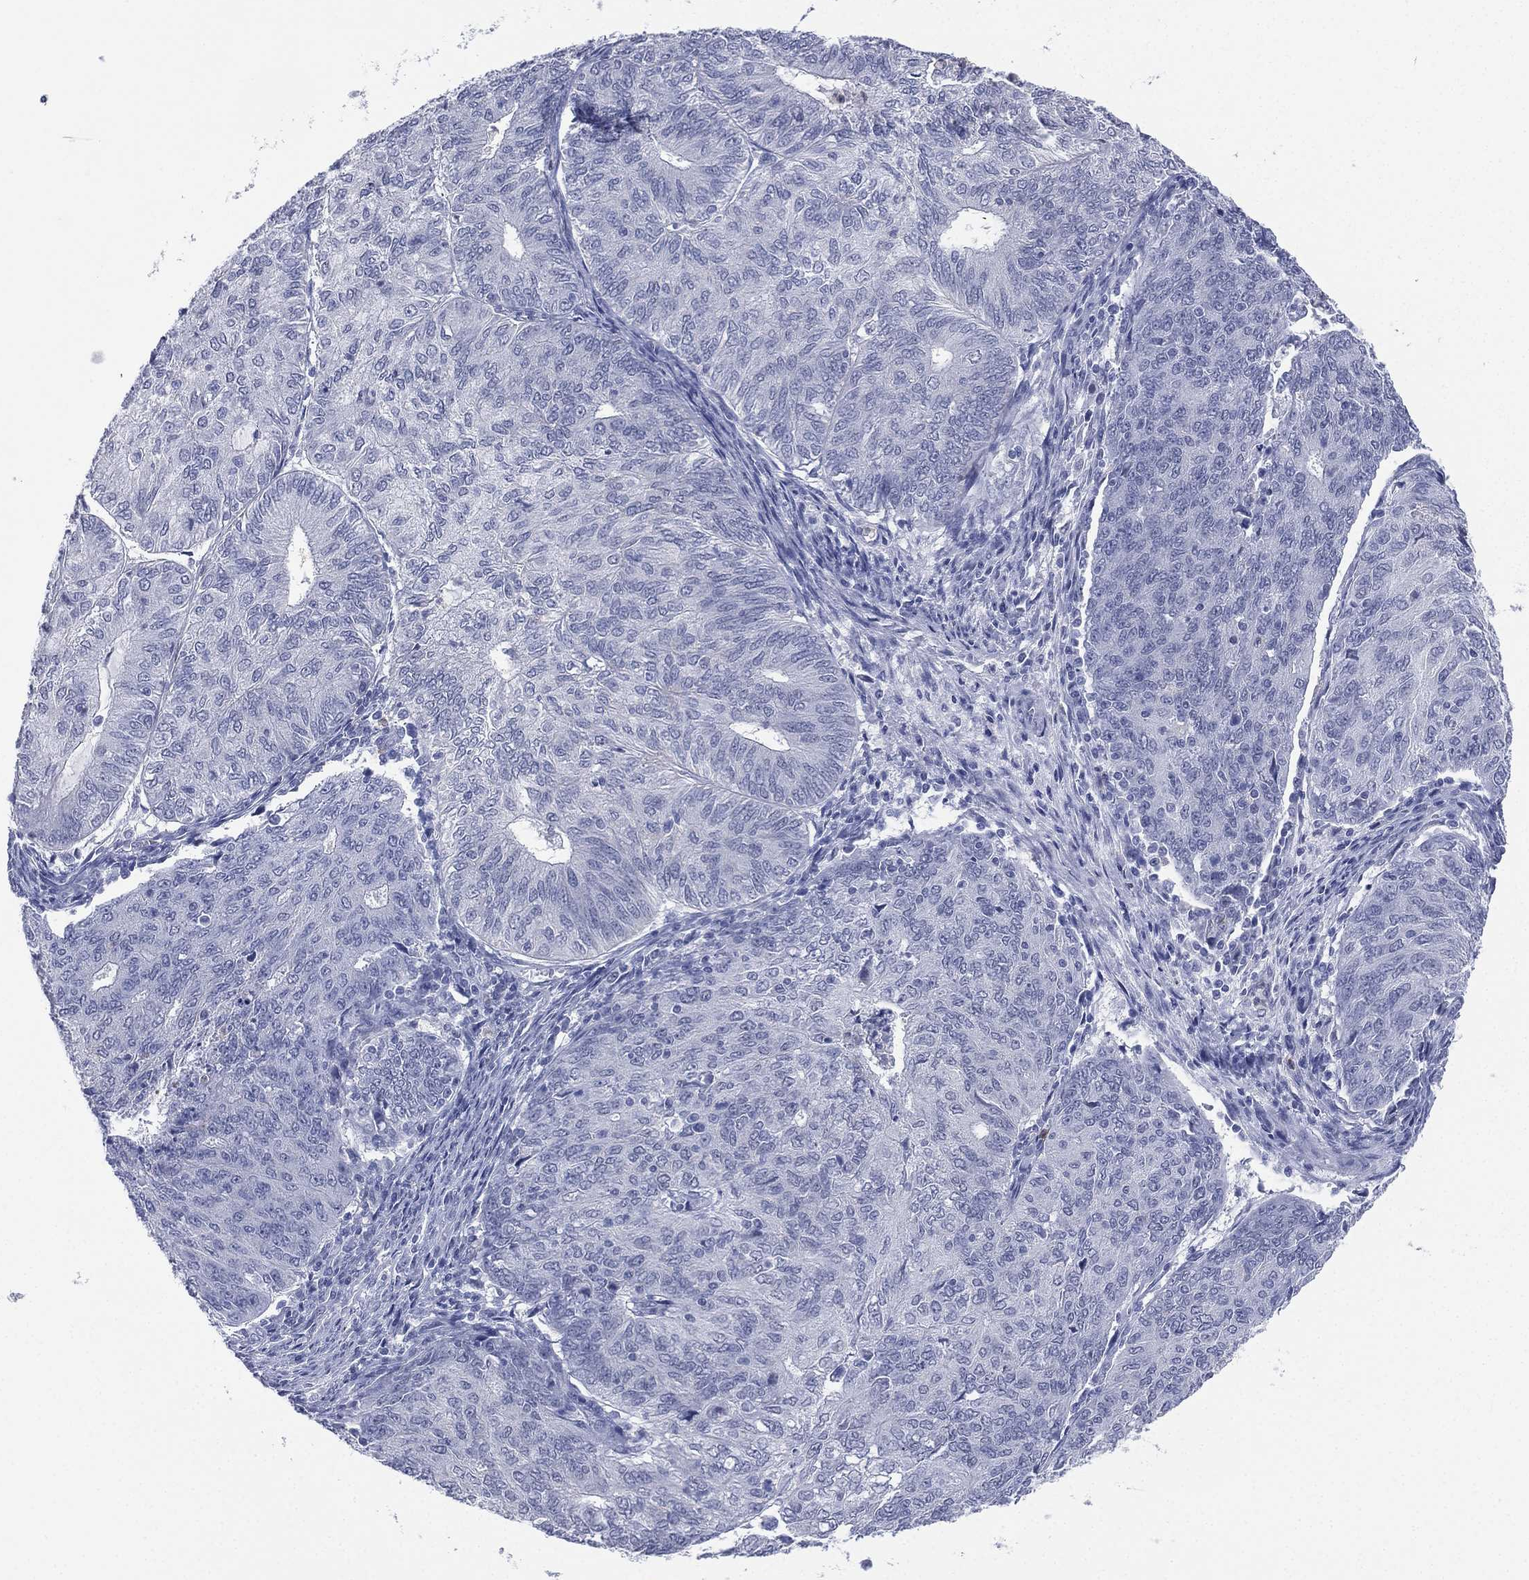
{"staining": {"intensity": "negative", "quantity": "none", "location": "none"}, "tissue": "endometrial cancer", "cell_type": "Tumor cells", "image_type": "cancer", "snomed": [{"axis": "morphology", "description": "Adenocarcinoma, NOS"}, {"axis": "topography", "description": "Endometrium"}], "caption": "The IHC micrograph has no significant positivity in tumor cells of endometrial adenocarcinoma tissue. (Immunohistochemistry (ihc), brightfield microscopy, high magnification).", "gene": "CD22", "patient": {"sex": "female", "age": 82}}